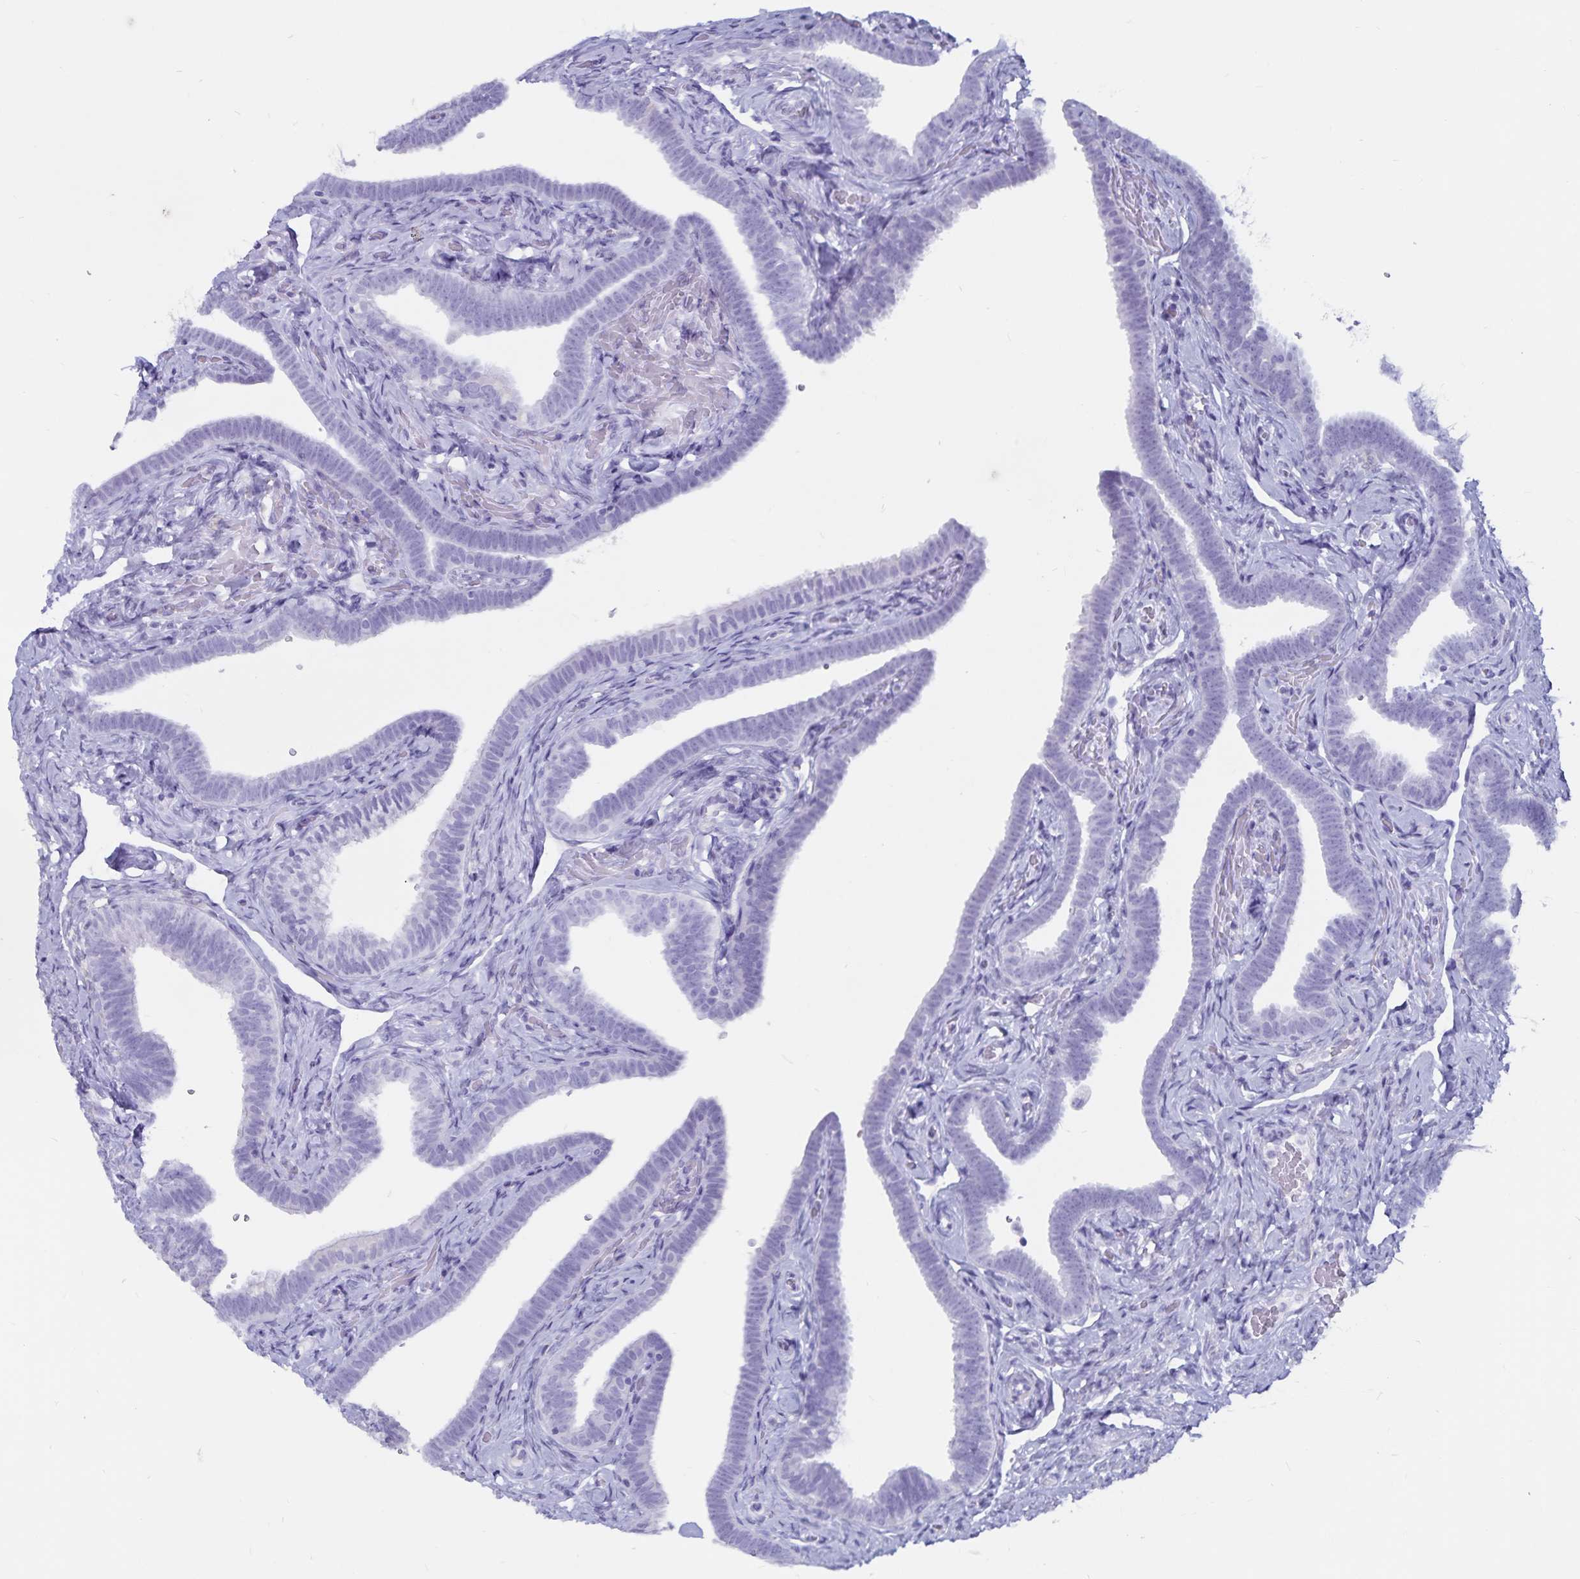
{"staining": {"intensity": "negative", "quantity": "none", "location": "none"}, "tissue": "fallopian tube", "cell_type": "Glandular cells", "image_type": "normal", "snomed": [{"axis": "morphology", "description": "Normal tissue, NOS"}, {"axis": "topography", "description": "Fallopian tube"}], "caption": "Micrograph shows no significant protein positivity in glandular cells of unremarkable fallopian tube. (Stains: DAB immunohistochemistry with hematoxylin counter stain, Microscopy: brightfield microscopy at high magnification).", "gene": "GPR137", "patient": {"sex": "female", "age": 69}}